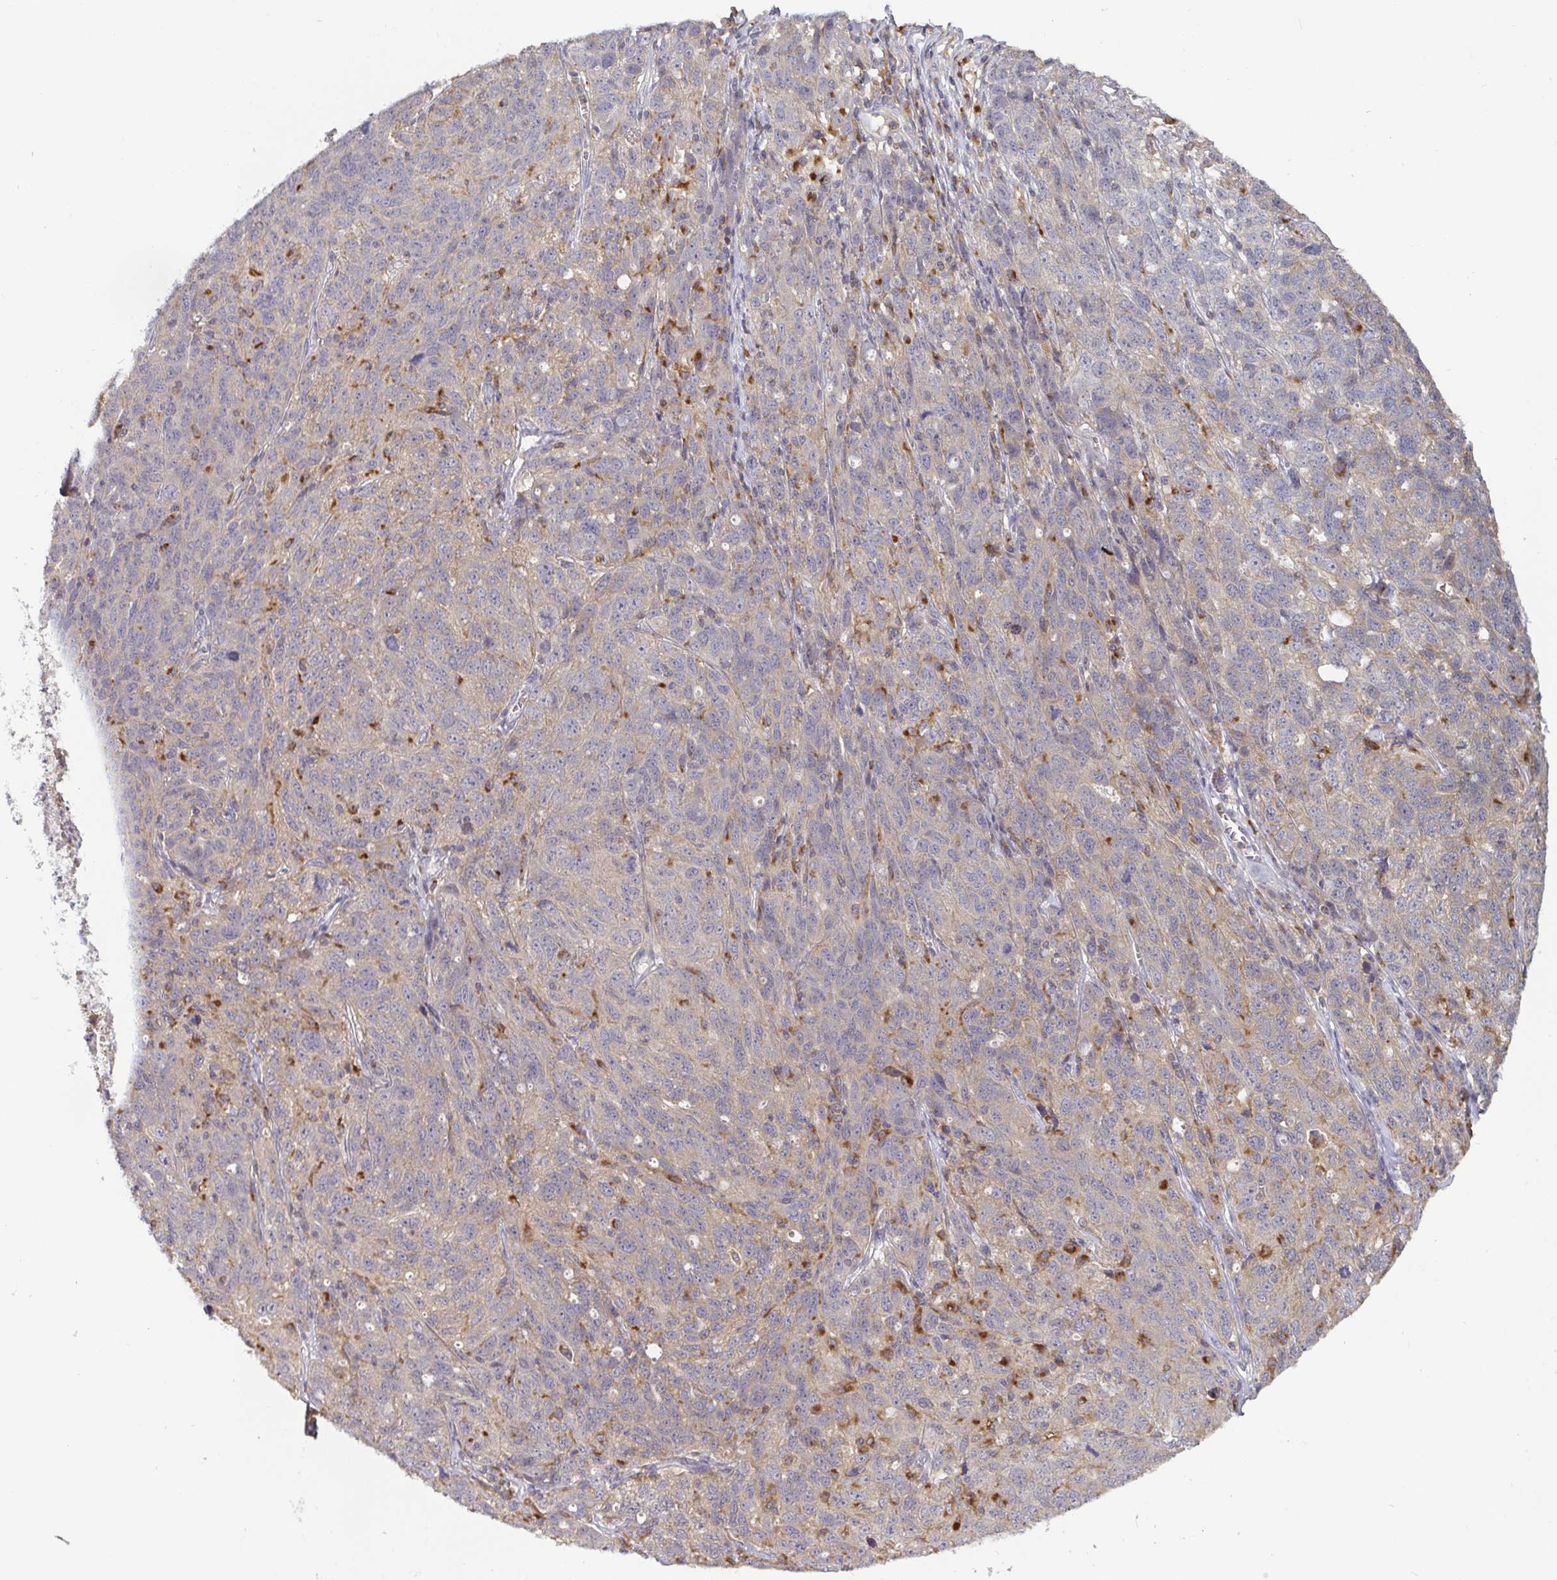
{"staining": {"intensity": "negative", "quantity": "none", "location": "none"}, "tissue": "ovarian cancer", "cell_type": "Tumor cells", "image_type": "cancer", "snomed": [{"axis": "morphology", "description": "Cystadenocarcinoma, serous, NOS"}, {"axis": "topography", "description": "Ovary"}], "caption": "Ovarian cancer (serous cystadenocarcinoma) was stained to show a protein in brown. There is no significant staining in tumor cells.", "gene": "CDH18", "patient": {"sex": "female", "age": 71}}